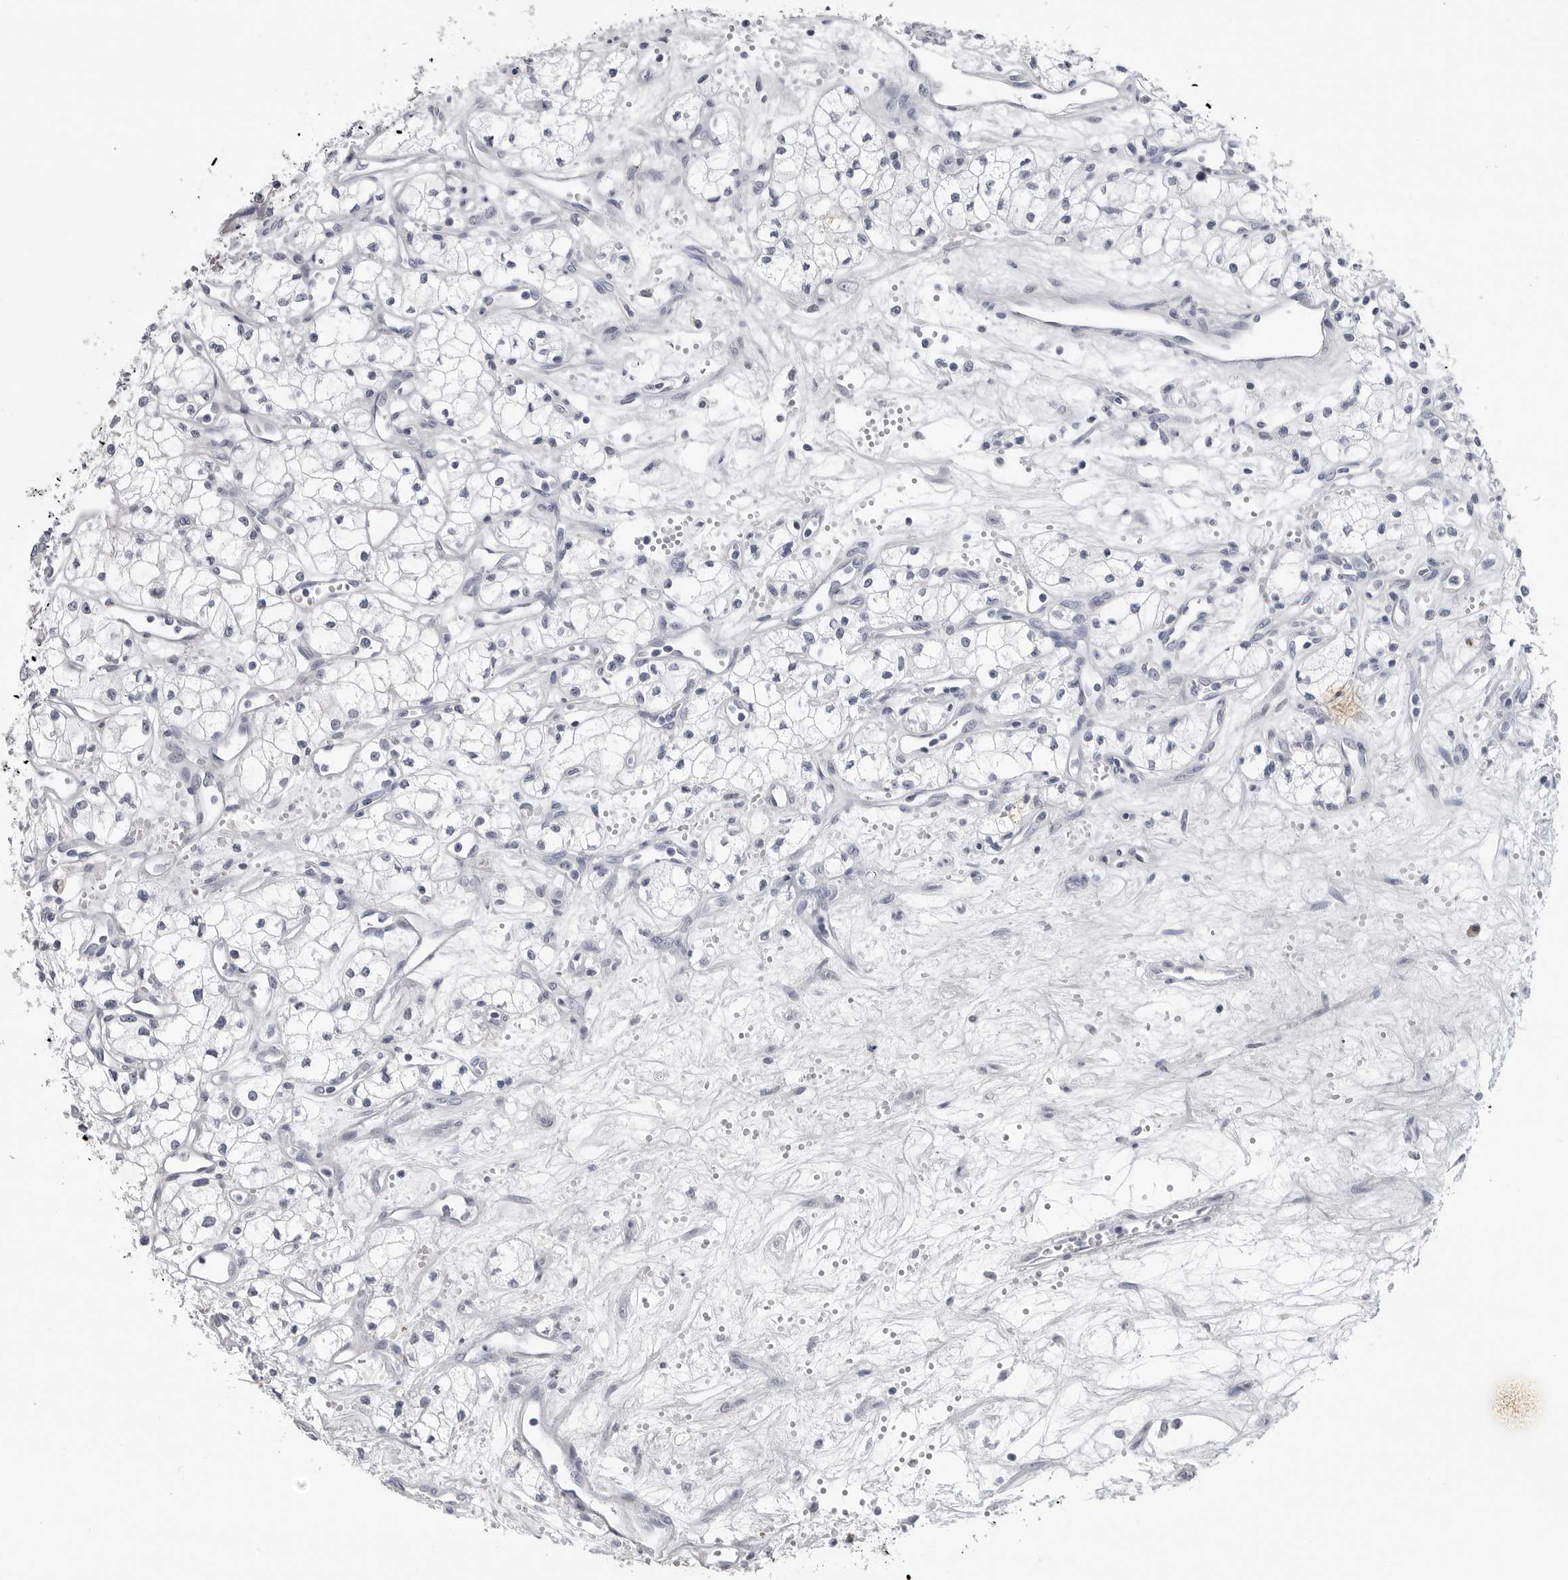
{"staining": {"intensity": "negative", "quantity": "none", "location": "none"}, "tissue": "renal cancer", "cell_type": "Tumor cells", "image_type": "cancer", "snomed": [{"axis": "morphology", "description": "Adenocarcinoma, NOS"}, {"axis": "topography", "description": "Kidney"}], "caption": "High power microscopy photomicrograph of an immunohistochemistry (IHC) micrograph of renal cancer, revealing no significant positivity in tumor cells.", "gene": "AMPD1", "patient": {"sex": "male", "age": 59}}